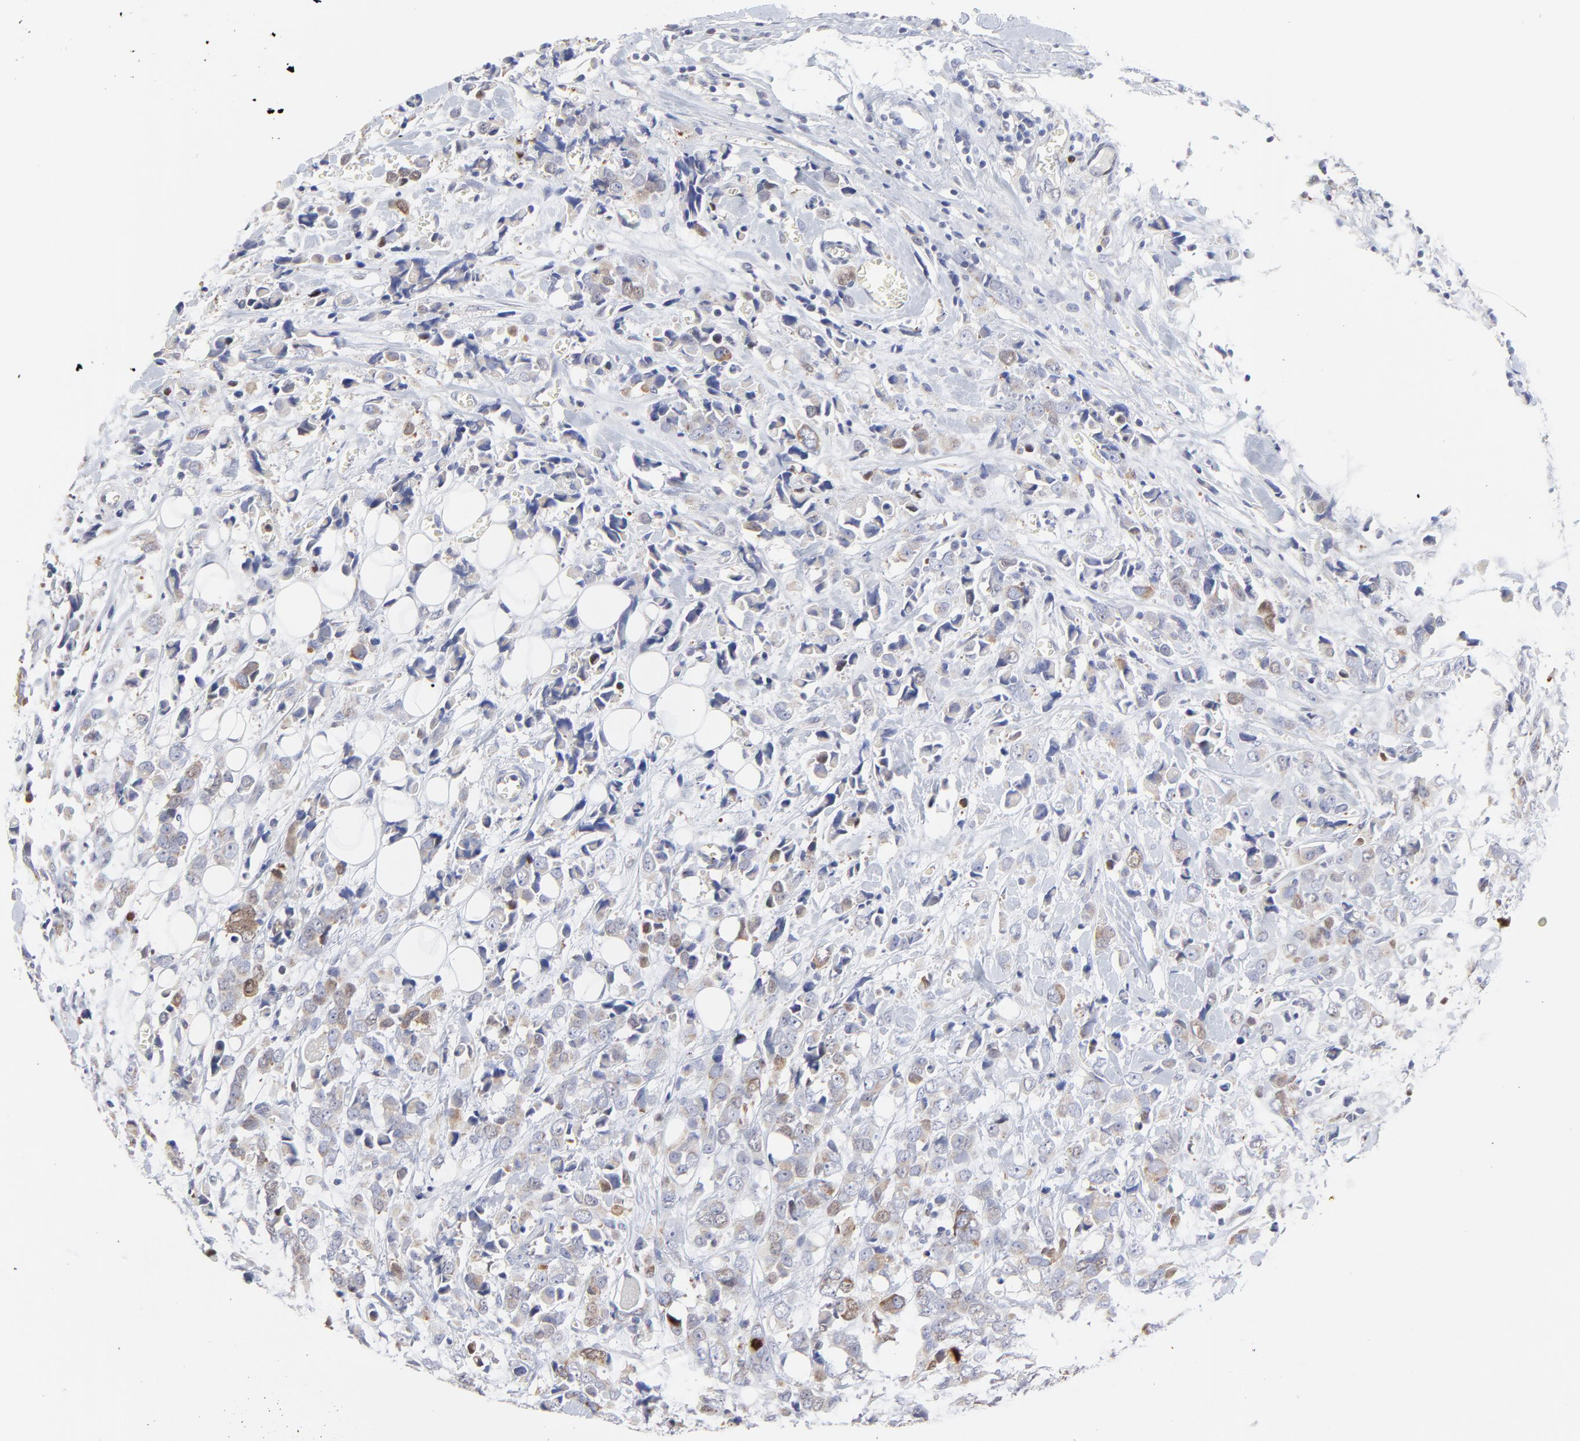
{"staining": {"intensity": "weak", "quantity": "<25%", "location": "cytoplasmic/membranous"}, "tissue": "breast cancer", "cell_type": "Tumor cells", "image_type": "cancer", "snomed": [{"axis": "morphology", "description": "Lobular carcinoma"}, {"axis": "topography", "description": "Breast"}], "caption": "Breast cancer stained for a protein using IHC exhibits no positivity tumor cells.", "gene": "NCAPH", "patient": {"sex": "female", "age": 57}}